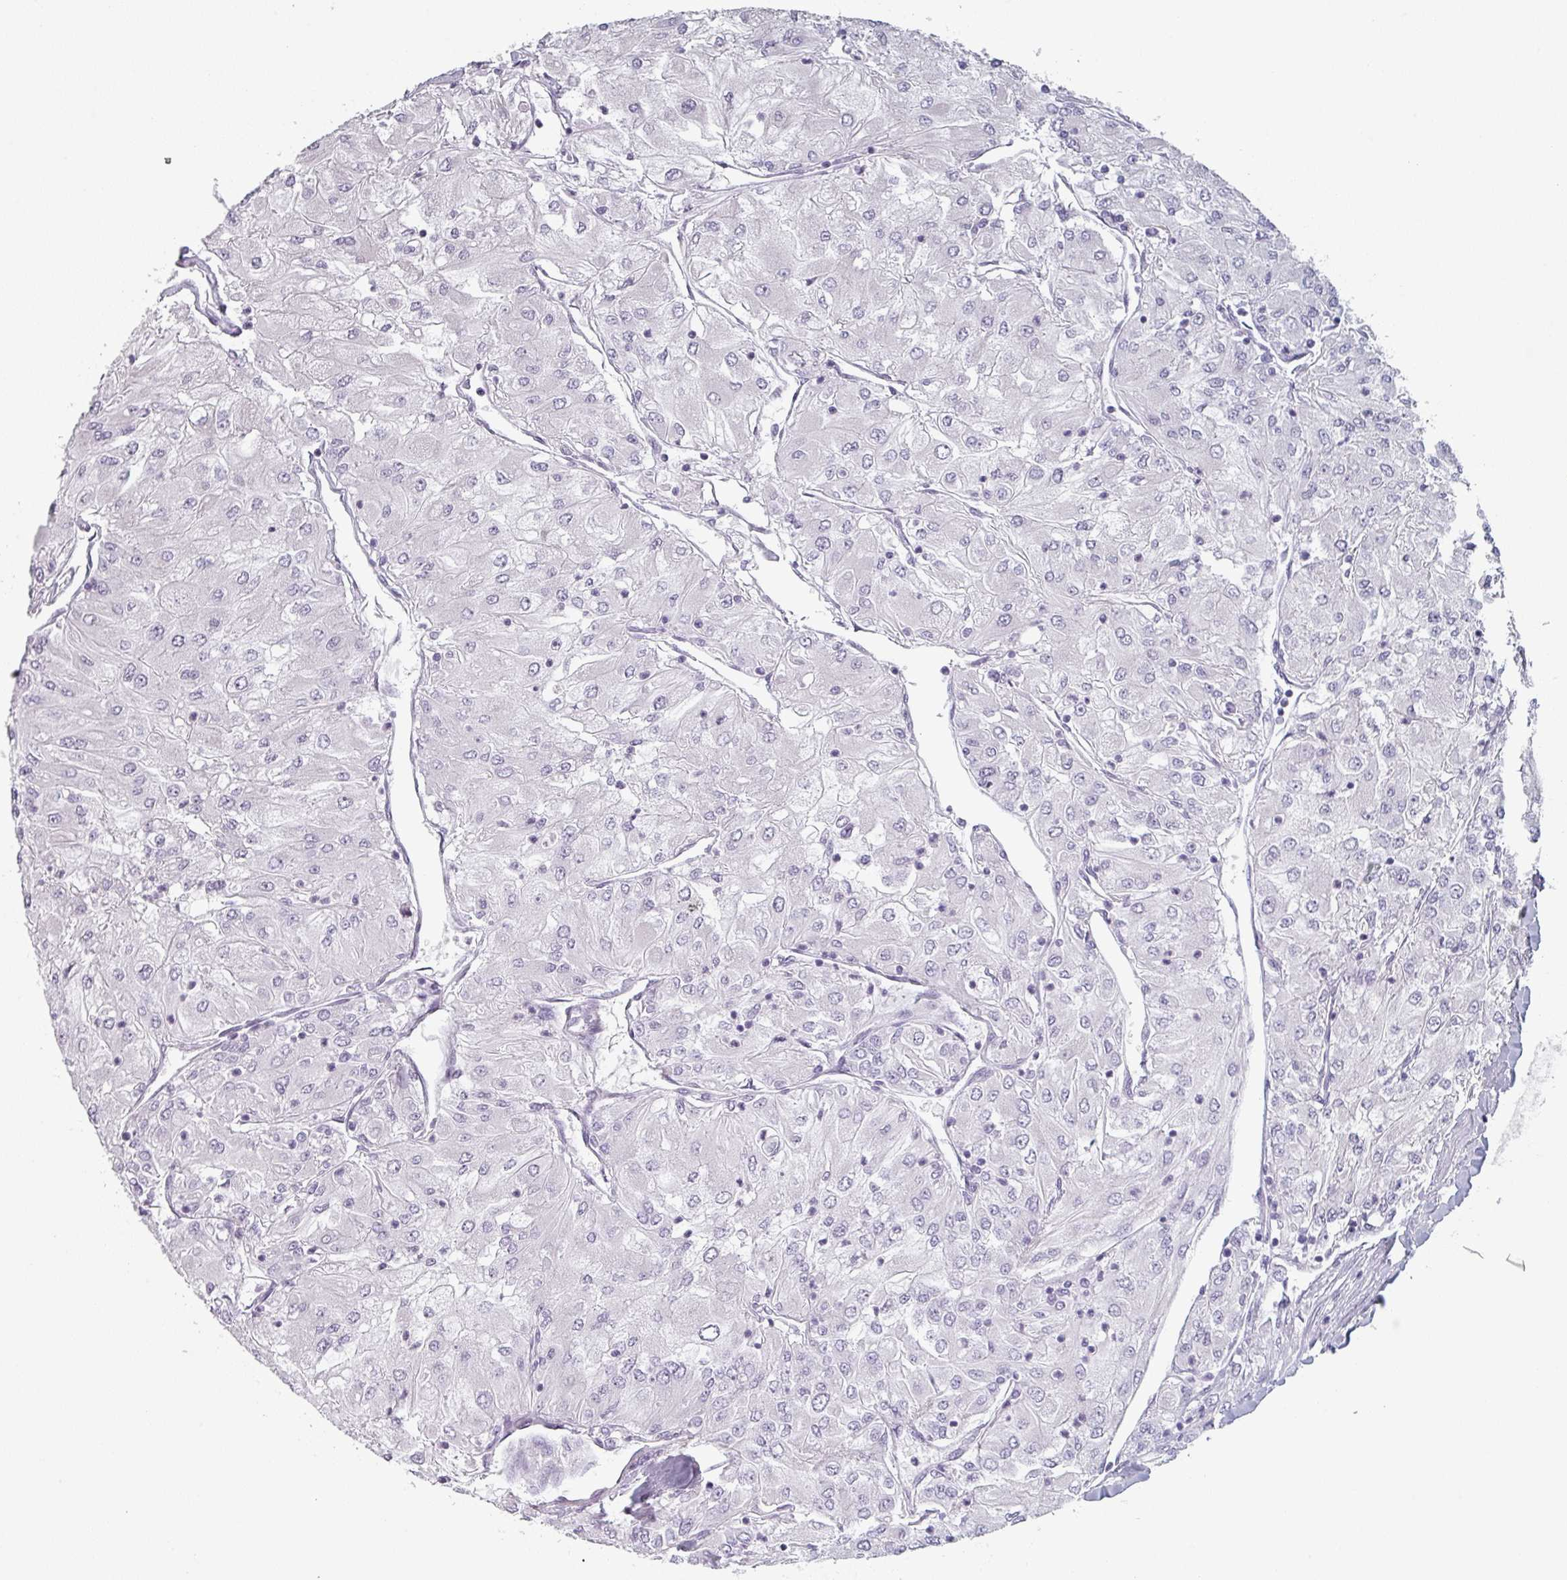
{"staining": {"intensity": "negative", "quantity": "none", "location": "none"}, "tissue": "renal cancer", "cell_type": "Tumor cells", "image_type": "cancer", "snomed": [{"axis": "morphology", "description": "Adenocarcinoma, NOS"}, {"axis": "topography", "description": "Kidney"}], "caption": "The immunohistochemistry micrograph has no significant expression in tumor cells of adenocarcinoma (renal) tissue. (DAB (3,3'-diaminobenzidine) IHC with hematoxylin counter stain).", "gene": "SLC35G2", "patient": {"sex": "male", "age": 80}}